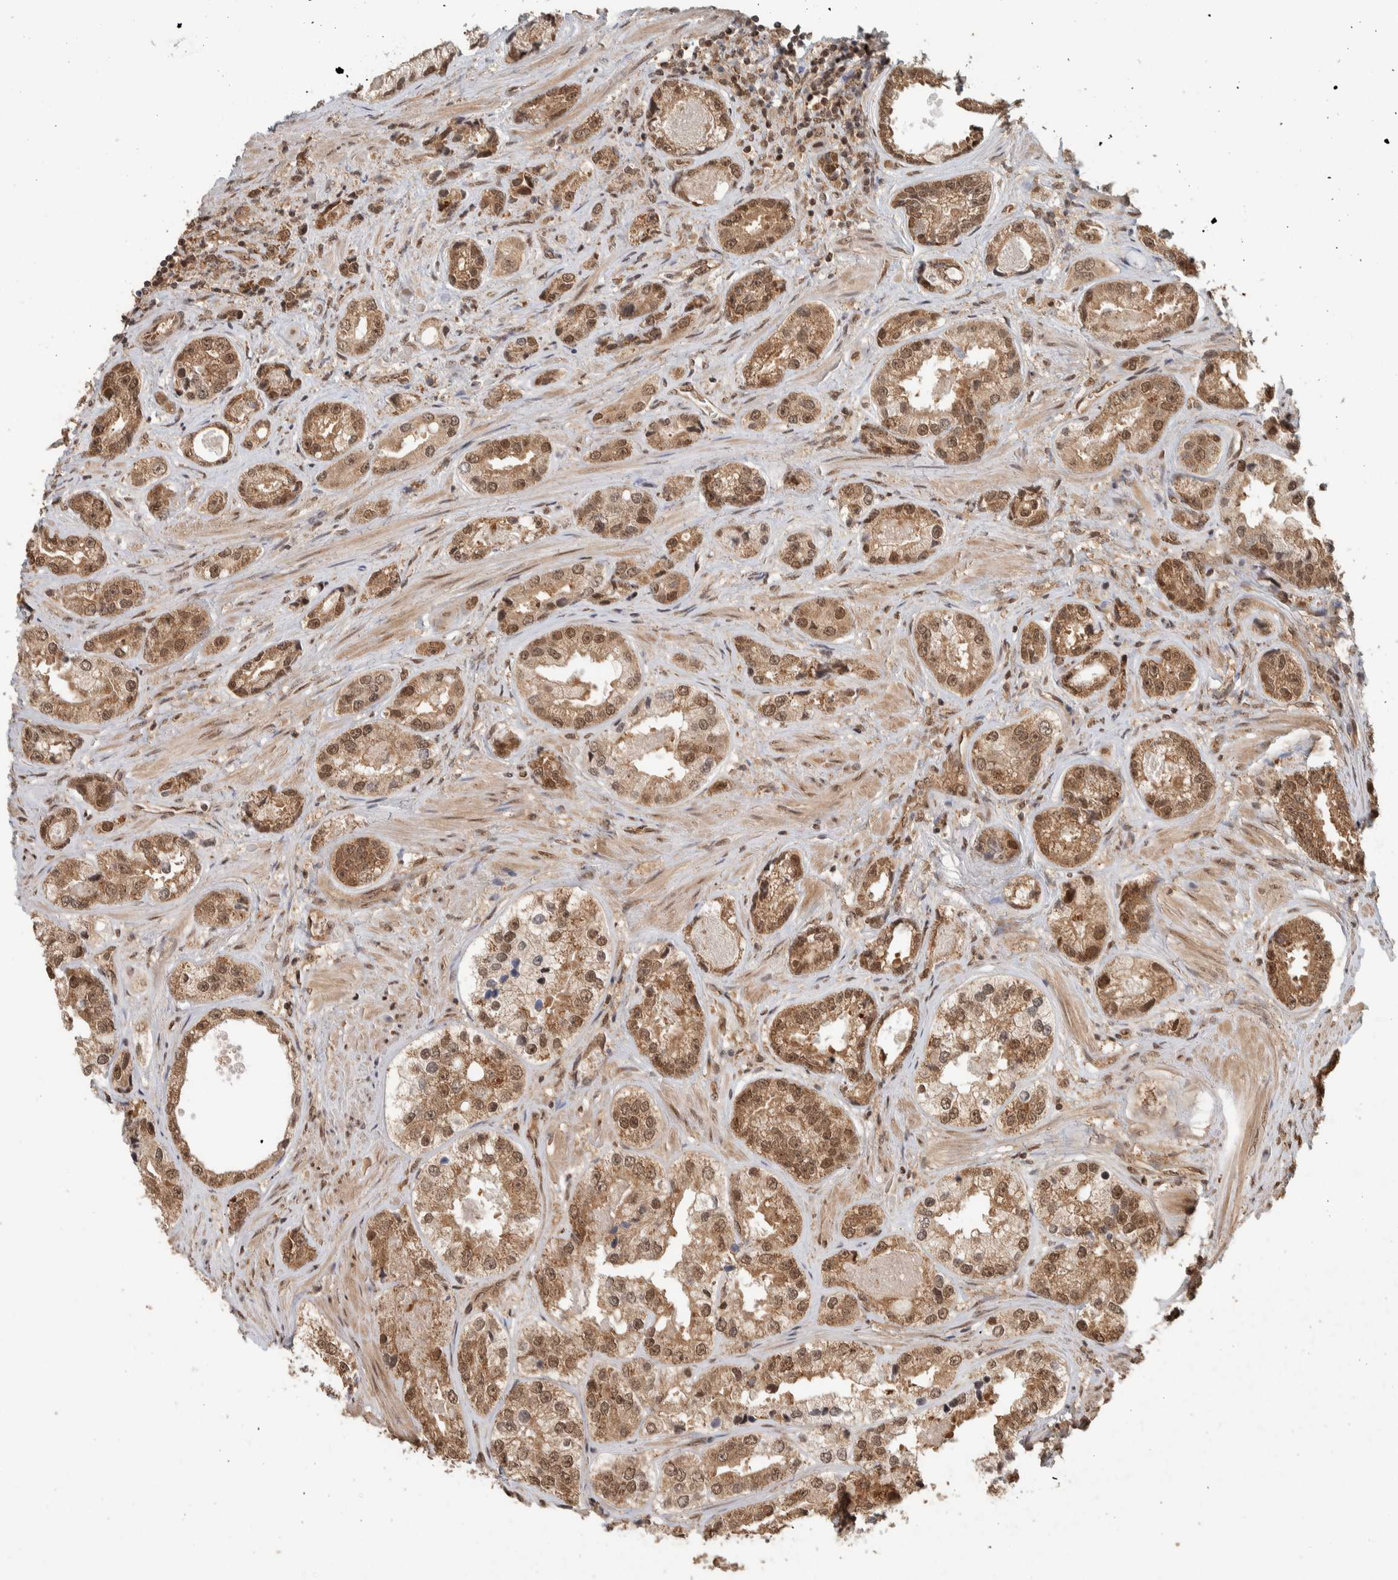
{"staining": {"intensity": "moderate", "quantity": ">75%", "location": "cytoplasmic/membranous,nuclear"}, "tissue": "prostate cancer", "cell_type": "Tumor cells", "image_type": "cancer", "snomed": [{"axis": "morphology", "description": "Adenocarcinoma, High grade"}, {"axis": "topography", "description": "Prostate"}], "caption": "This micrograph exhibits immunohistochemistry staining of prostate cancer, with medium moderate cytoplasmic/membranous and nuclear expression in about >75% of tumor cells.", "gene": "ZBTB2", "patient": {"sex": "male", "age": 61}}